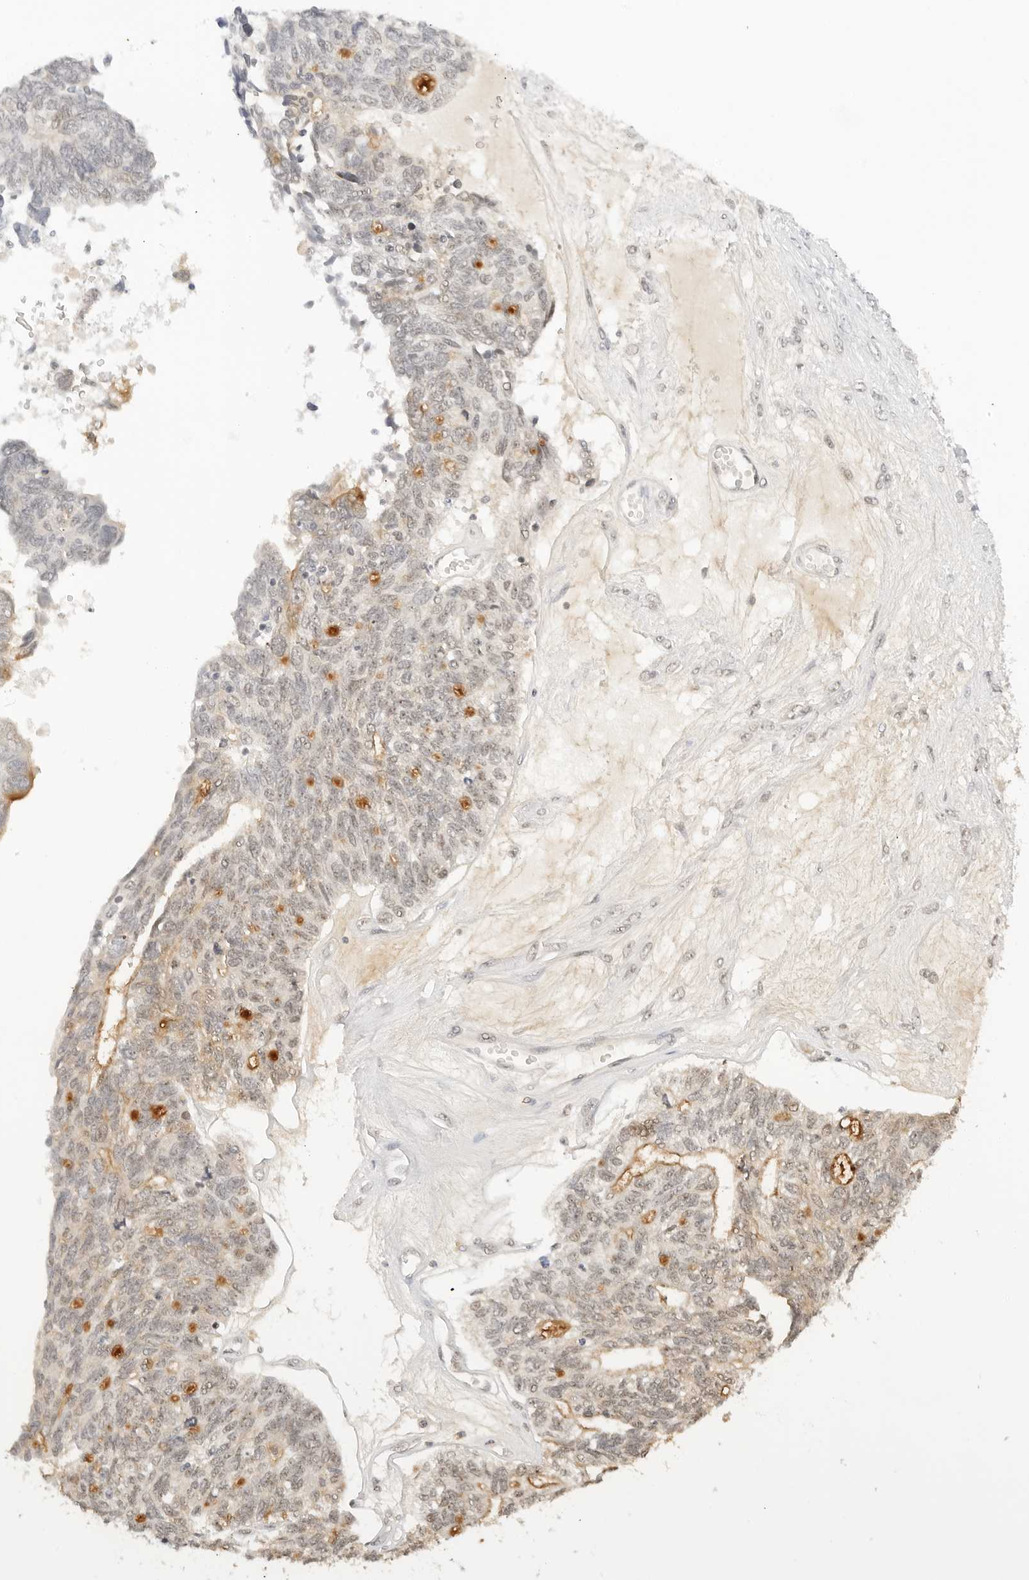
{"staining": {"intensity": "moderate", "quantity": "<25%", "location": "cytoplasmic/membranous"}, "tissue": "ovarian cancer", "cell_type": "Tumor cells", "image_type": "cancer", "snomed": [{"axis": "morphology", "description": "Cystadenocarcinoma, serous, NOS"}, {"axis": "topography", "description": "Ovary"}], "caption": "High-power microscopy captured an immunohistochemistry micrograph of serous cystadenocarcinoma (ovarian), revealing moderate cytoplasmic/membranous staining in about <25% of tumor cells. Immunohistochemistry (ihc) stains the protein of interest in brown and the nuclei are stained blue.", "gene": "NEO1", "patient": {"sex": "female", "age": 79}}